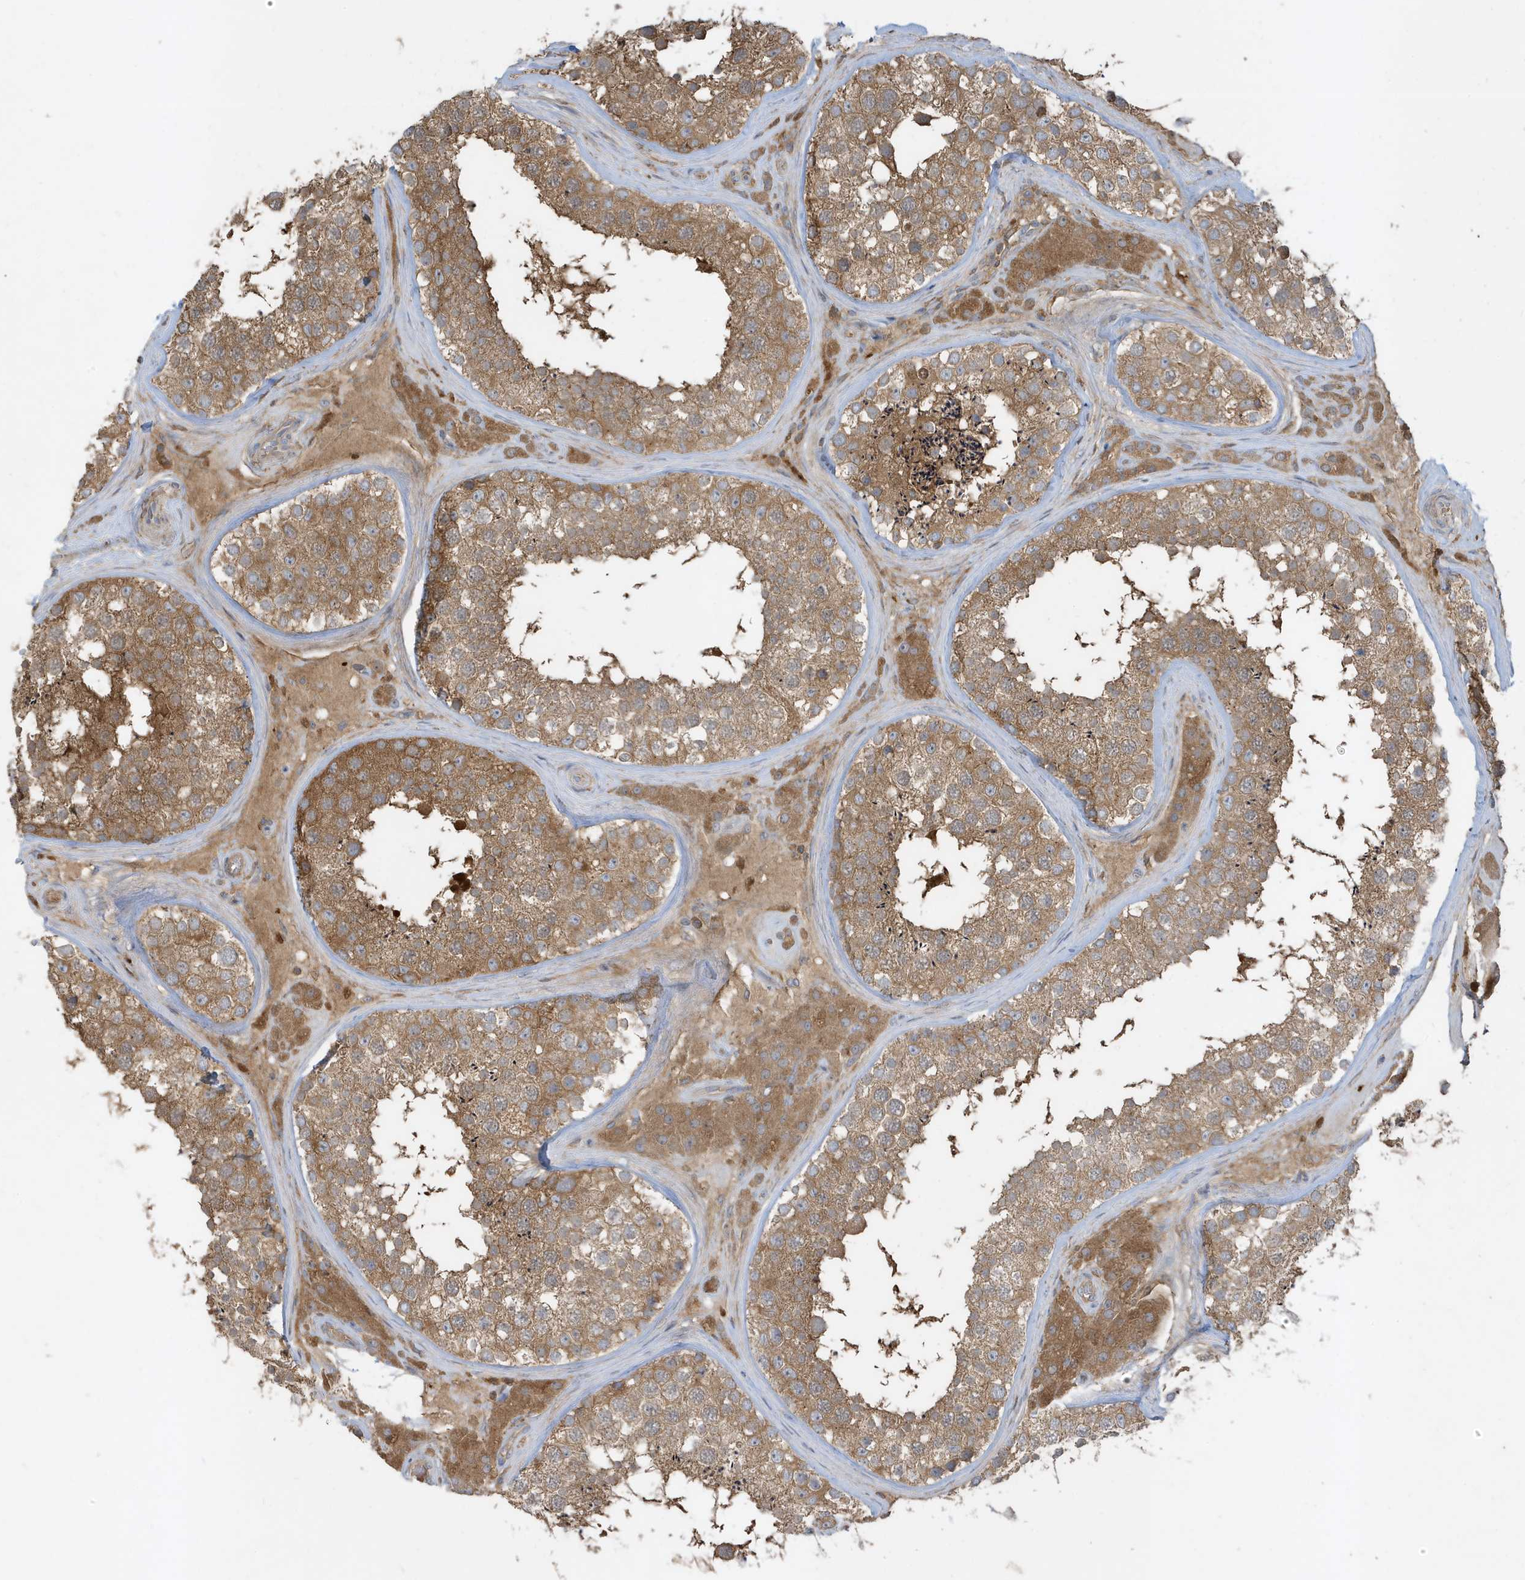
{"staining": {"intensity": "moderate", "quantity": ">75%", "location": "cytoplasmic/membranous"}, "tissue": "testis", "cell_type": "Cells in seminiferous ducts", "image_type": "normal", "snomed": [{"axis": "morphology", "description": "Normal tissue, NOS"}, {"axis": "topography", "description": "Testis"}], "caption": "Moderate cytoplasmic/membranous protein staining is appreciated in approximately >75% of cells in seminiferous ducts in testis. The protein is shown in brown color, while the nuclei are stained blue.", "gene": "ABTB1", "patient": {"sex": "male", "age": 46}}